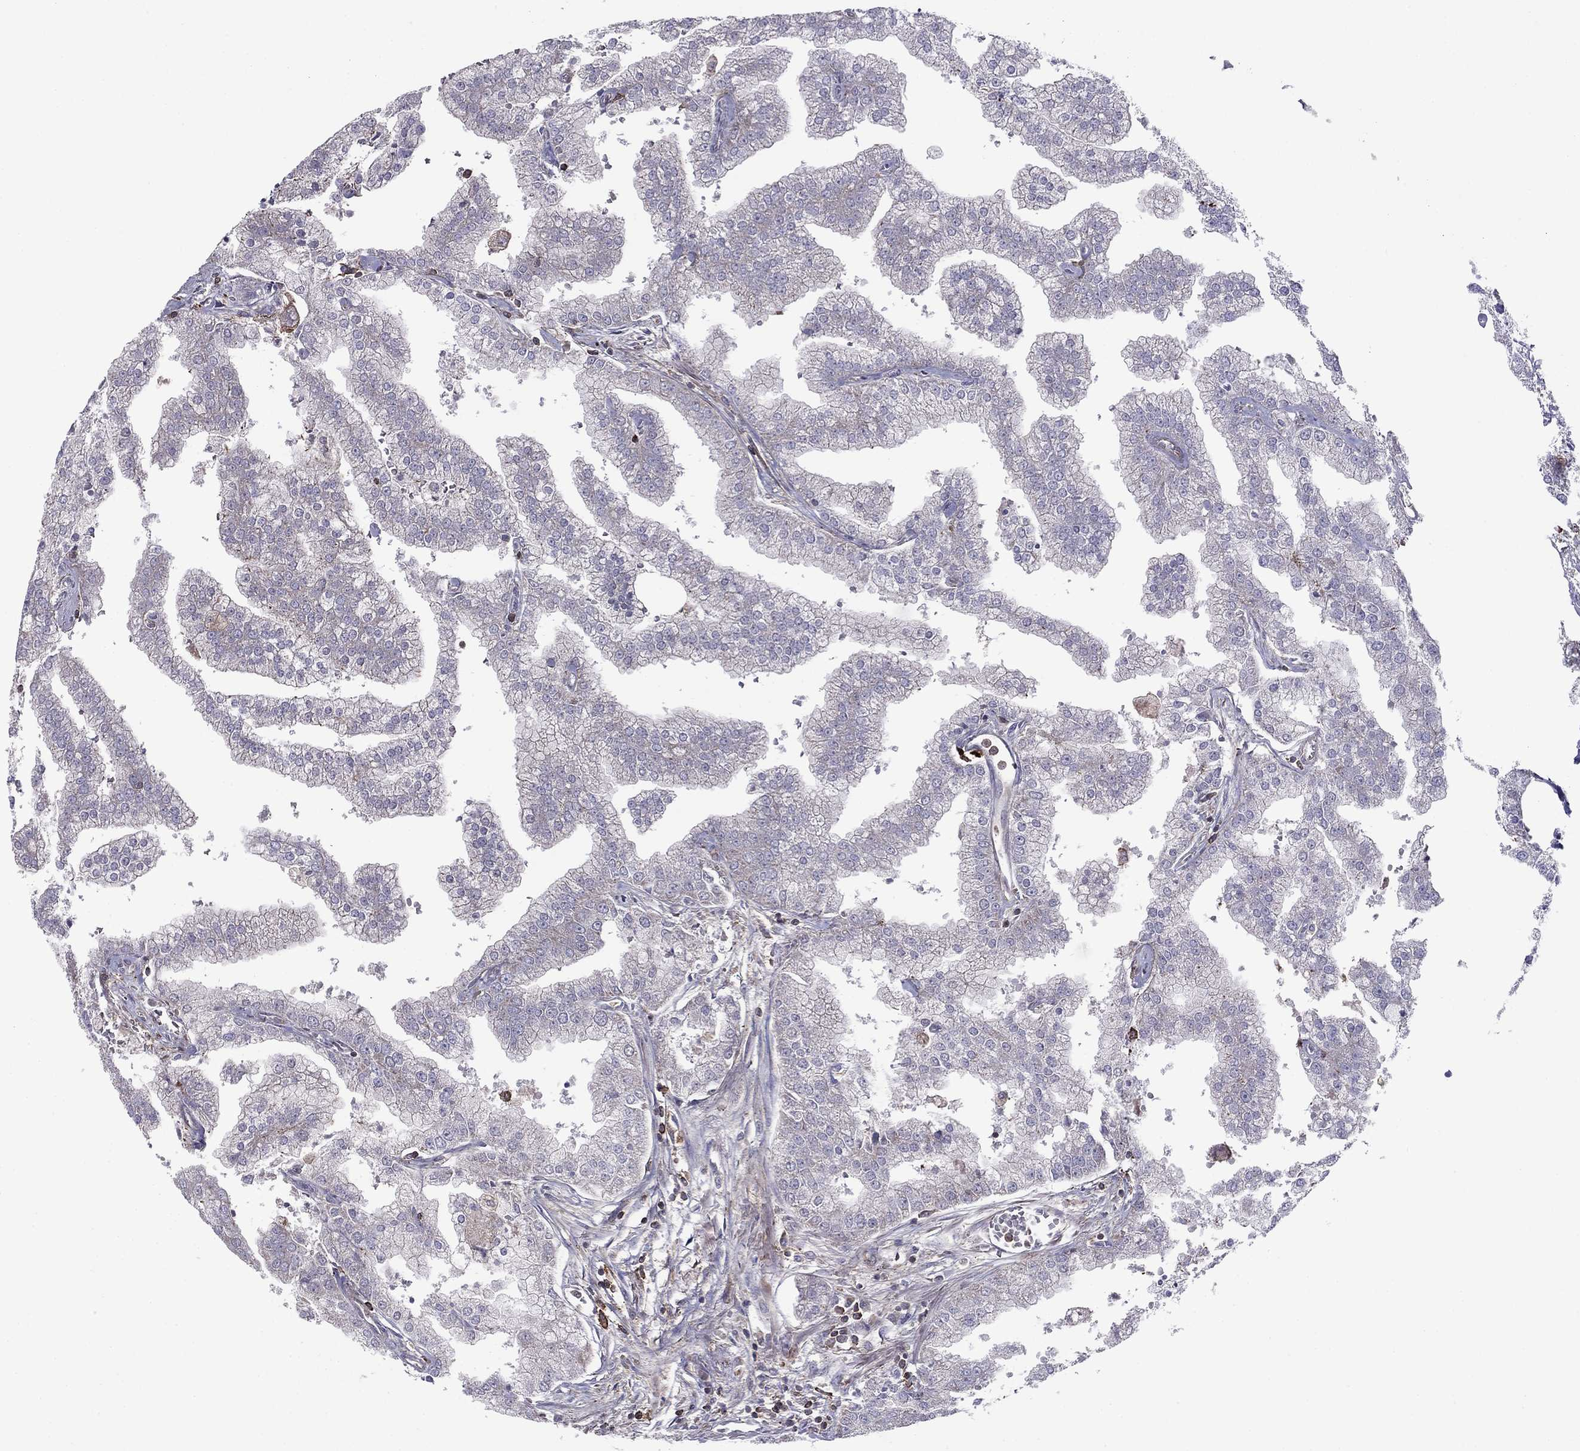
{"staining": {"intensity": "negative", "quantity": "none", "location": "none"}, "tissue": "prostate cancer", "cell_type": "Tumor cells", "image_type": "cancer", "snomed": [{"axis": "morphology", "description": "Adenocarcinoma, NOS"}, {"axis": "topography", "description": "Prostate"}], "caption": "A high-resolution micrograph shows immunohistochemistry staining of prostate cancer (adenocarcinoma), which exhibits no significant staining in tumor cells. (DAB IHC visualized using brightfield microscopy, high magnification).", "gene": "ALG6", "patient": {"sex": "male", "age": 70}}